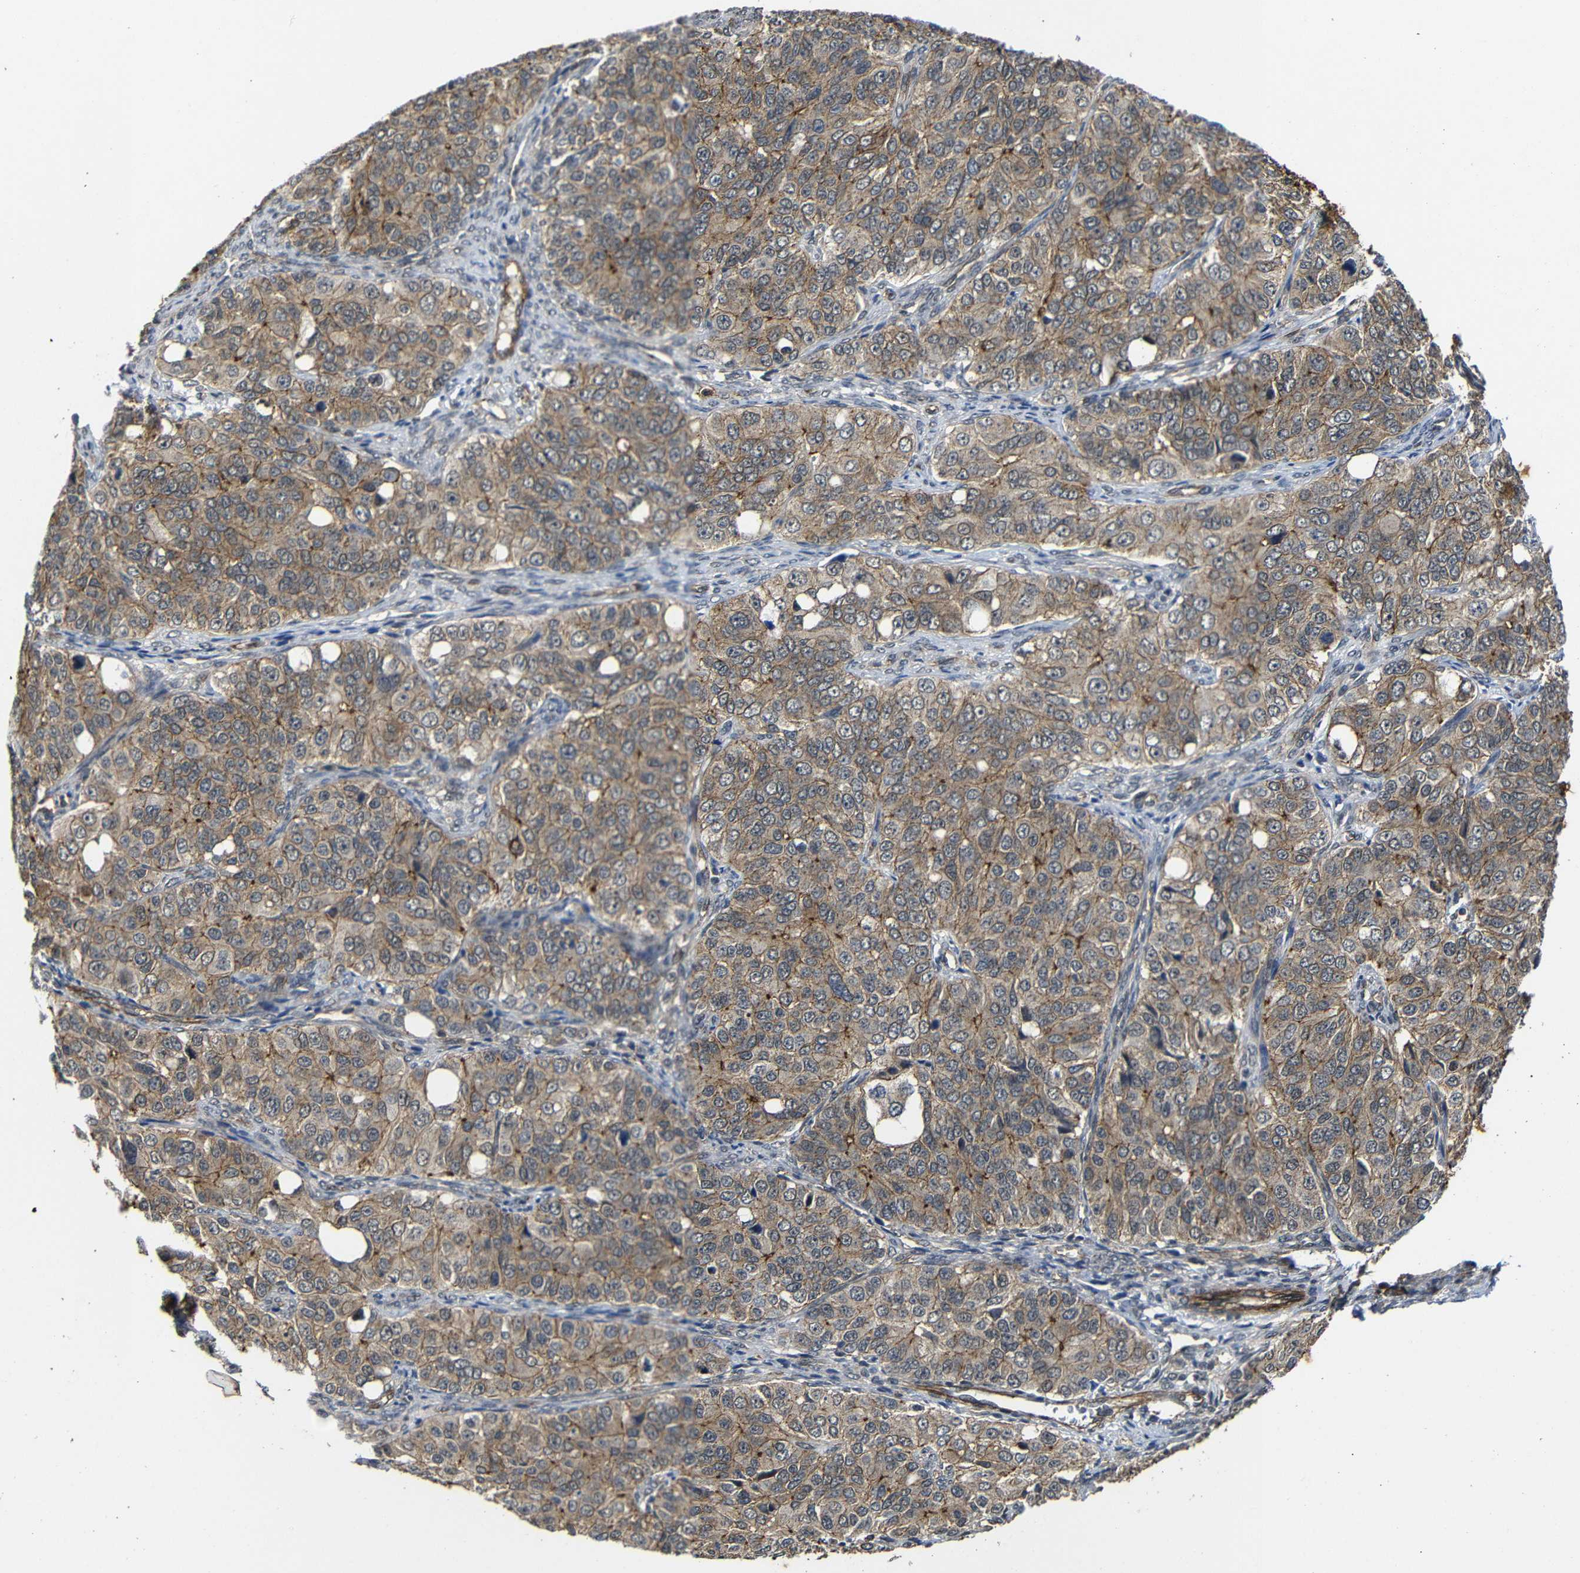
{"staining": {"intensity": "moderate", "quantity": ">75%", "location": "cytoplasmic/membranous"}, "tissue": "ovarian cancer", "cell_type": "Tumor cells", "image_type": "cancer", "snomed": [{"axis": "morphology", "description": "Carcinoma, endometroid"}, {"axis": "topography", "description": "Ovary"}], "caption": "Ovarian cancer tissue exhibits moderate cytoplasmic/membranous positivity in approximately >75% of tumor cells, visualized by immunohistochemistry.", "gene": "NANOS1", "patient": {"sex": "female", "age": 51}}